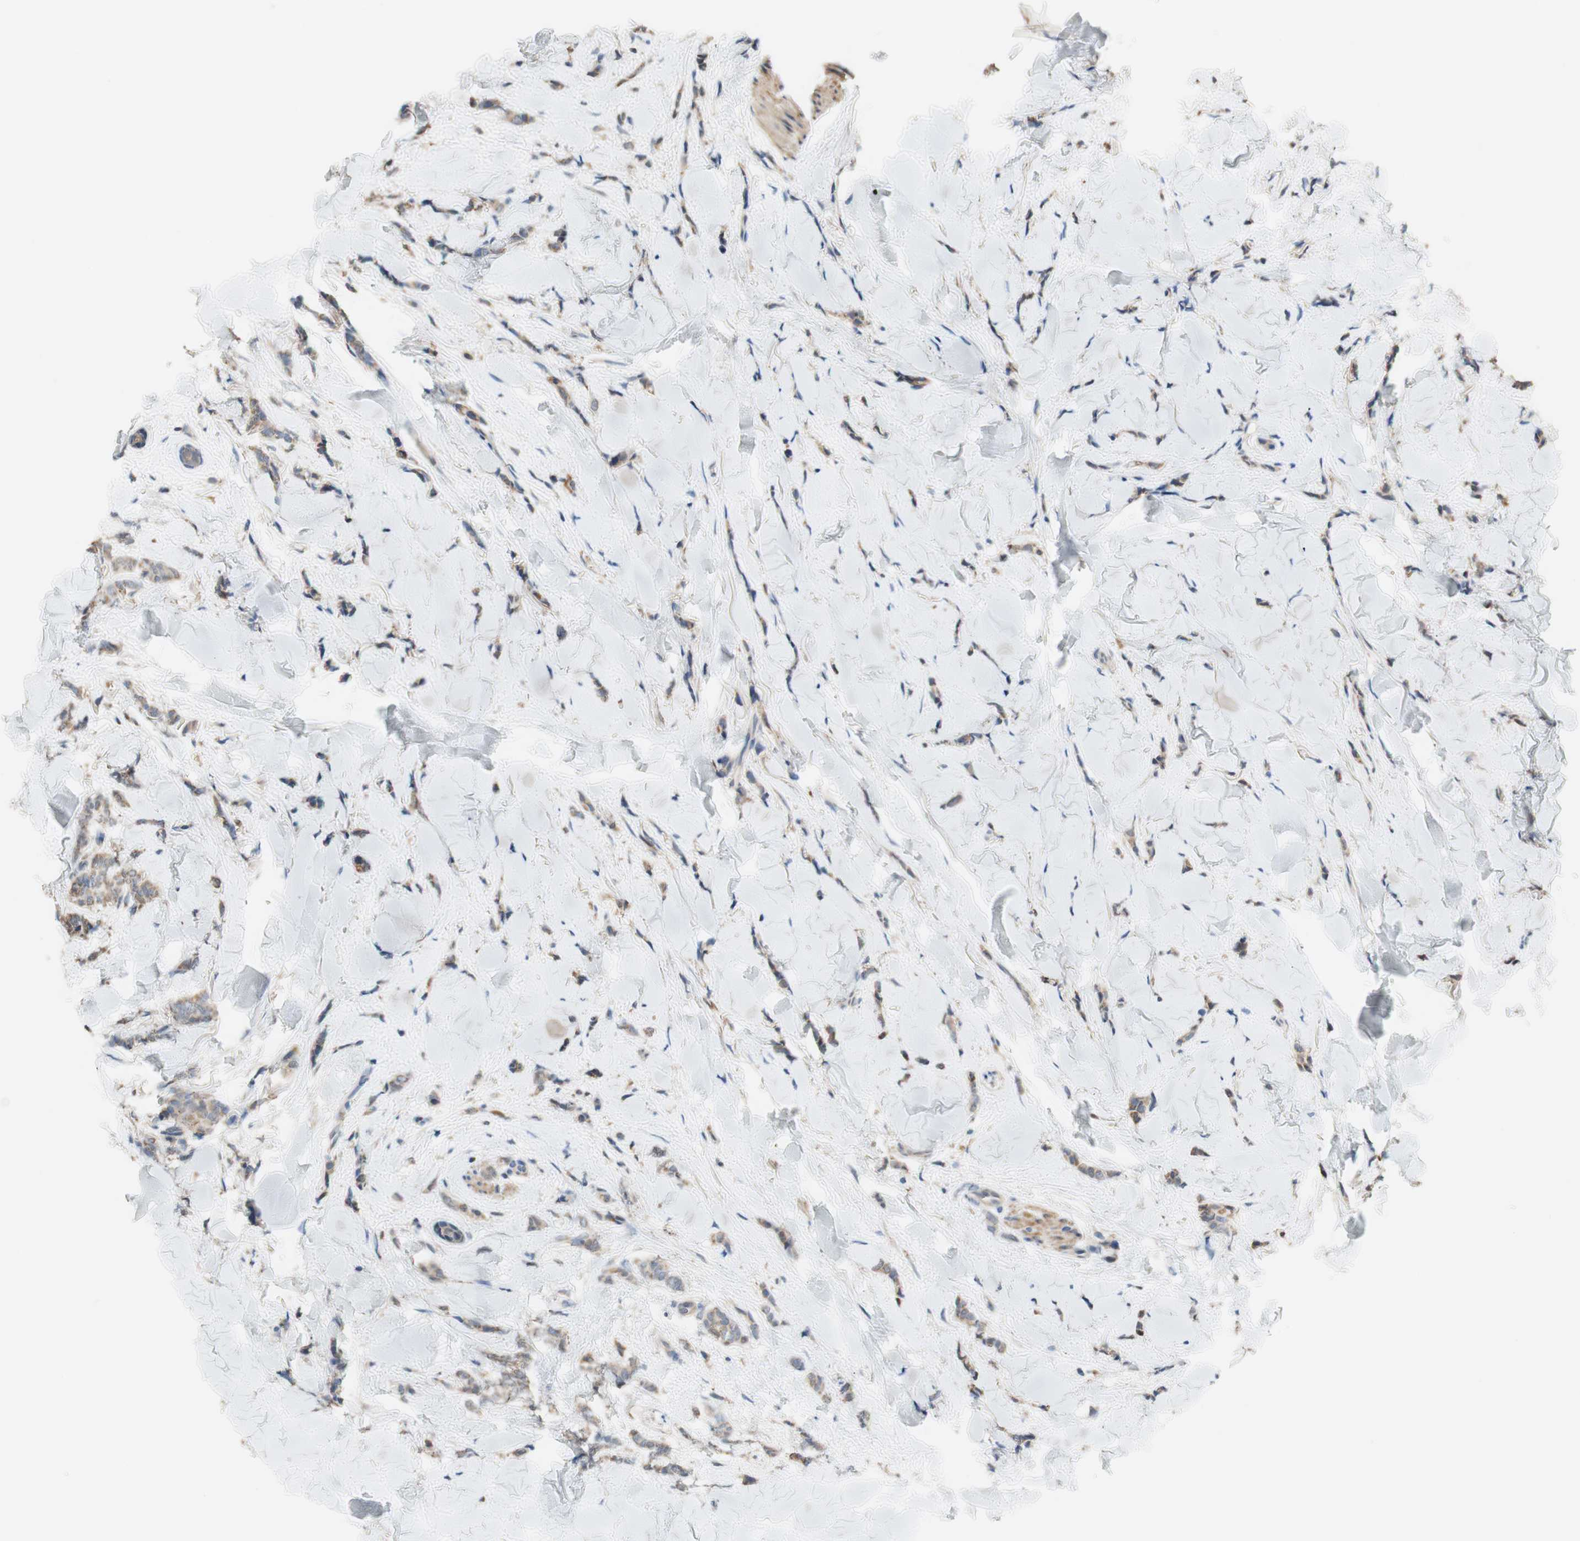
{"staining": {"intensity": "moderate", "quantity": ">75%", "location": "cytoplasmic/membranous"}, "tissue": "breast cancer", "cell_type": "Tumor cells", "image_type": "cancer", "snomed": [{"axis": "morphology", "description": "Lobular carcinoma"}, {"axis": "topography", "description": "Skin"}, {"axis": "topography", "description": "Breast"}], "caption": "DAB (3,3'-diaminobenzidine) immunohistochemical staining of breast lobular carcinoma displays moderate cytoplasmic/membranous protein positivity in approximately >75% of tumor cells.", "gene": "ALDH1A2", "patient": {"sex": "female", "age": 46}}